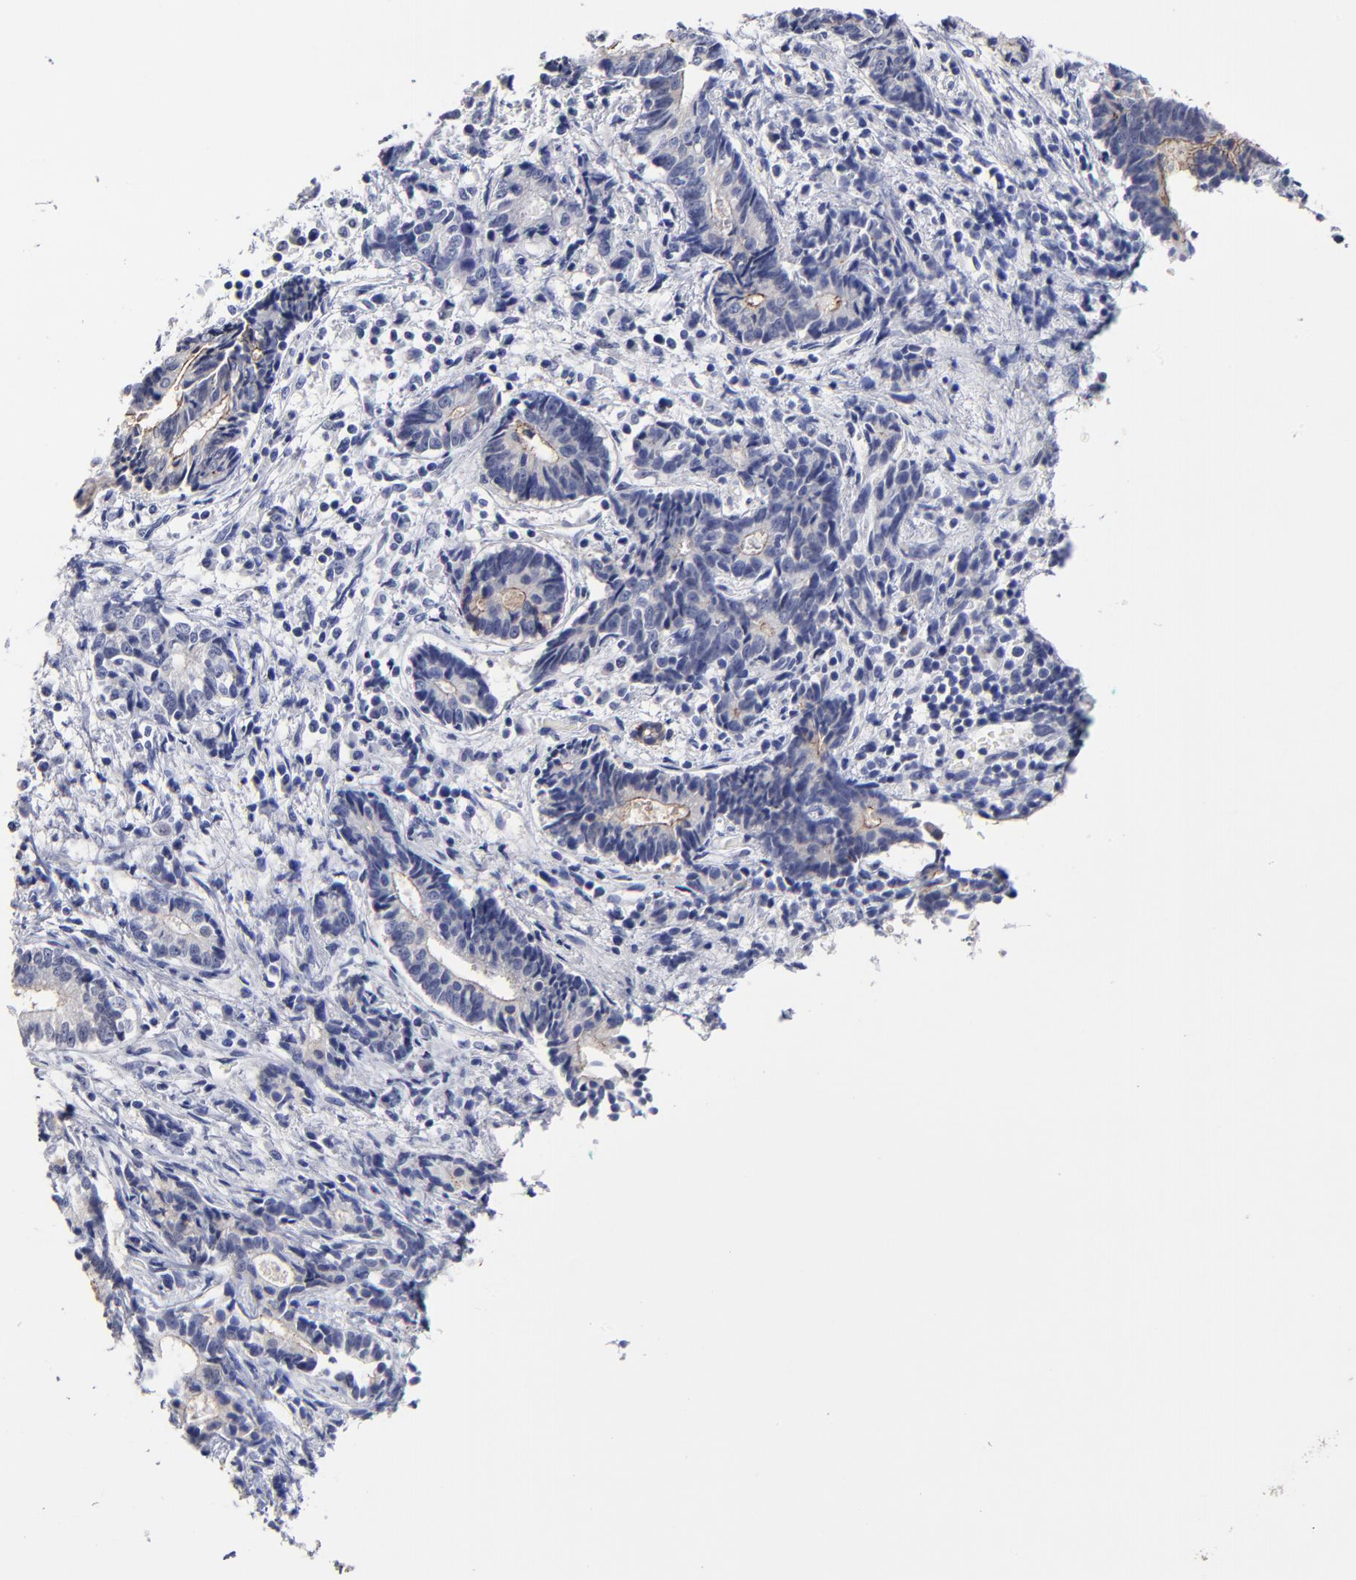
{"staining": {"intensity": "negative", "quantity": "none", "location": "none"}, "tissue": "liver cancer", "cell_type": "Tumor cells", "image_type": "cancer", "snomed": [{"axis": "morphology", "description": "Cholangiocarcinoma"}, {"axis": "topography", "description": "Liver"}], "caption": "The immunohistochemistry (IHC) histopathology image has no significant positivity in tumor cells of cholangiocarcinoma (liver) tissue.", "gene": "CXADR", "patient": {"sex": "male", "age": 57}}